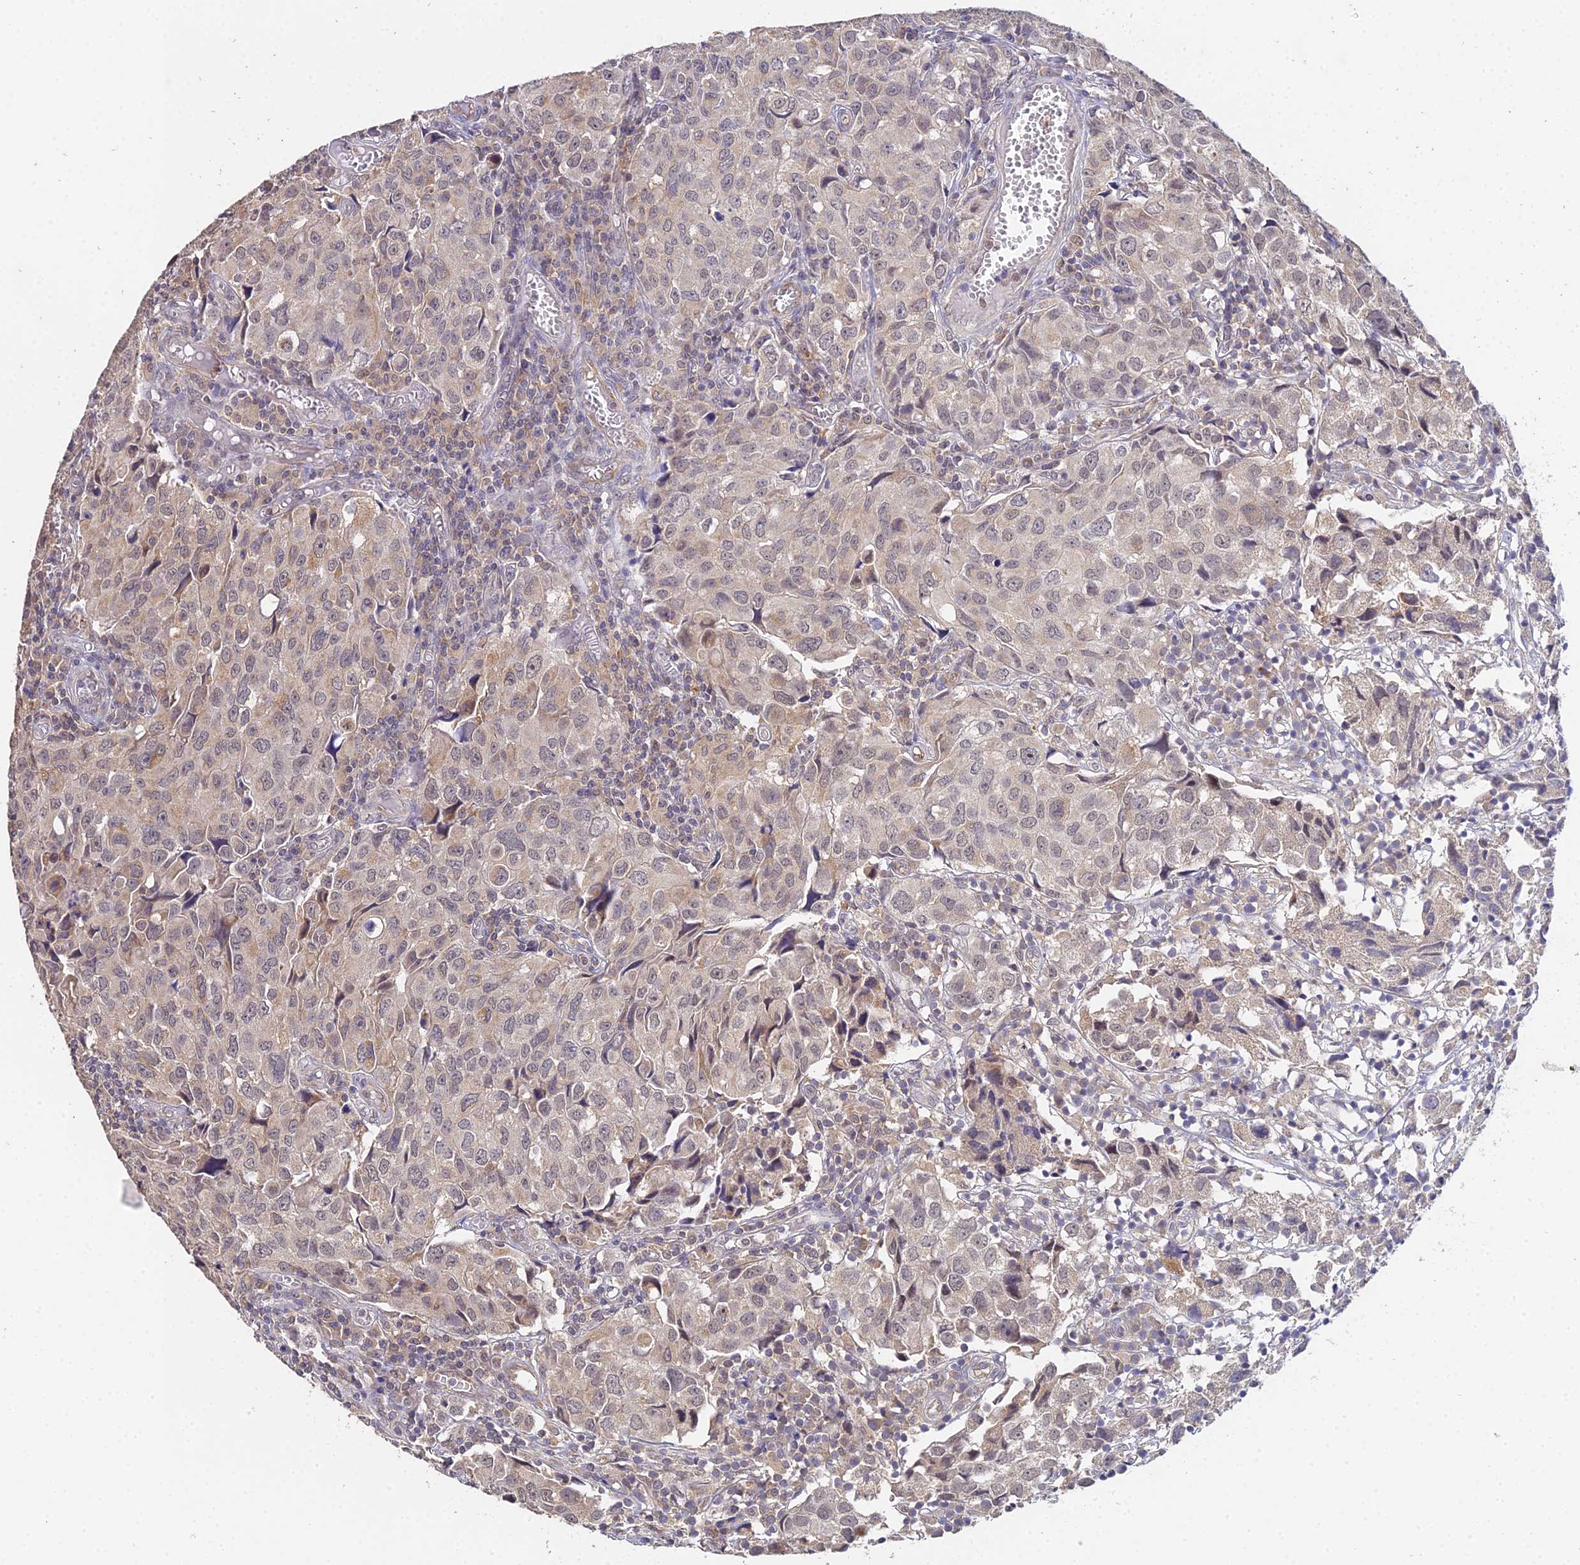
{"staining": {"intensity": "weak", "quantity": "25%-75%", "location": "cytoplasmic/membranous,nuclear"}, "tissue": "urothelial cancer", "cell_type": "Tumor cells", "image_type": "cancer", "snomed": [{"axis": "morphology", "description": "Urothelial carcinoma, High grade"}, {"axis": "topography", "description": "Urinary bladder"}], "caption": "A micrograph of human urothelial cancer stained for a protein exhibits weak cytoplasmic/membranous and nuclear brown staining in tumor cells.", "gene": "TPRX1", "patient": {"sex": "female", "age": 75}}